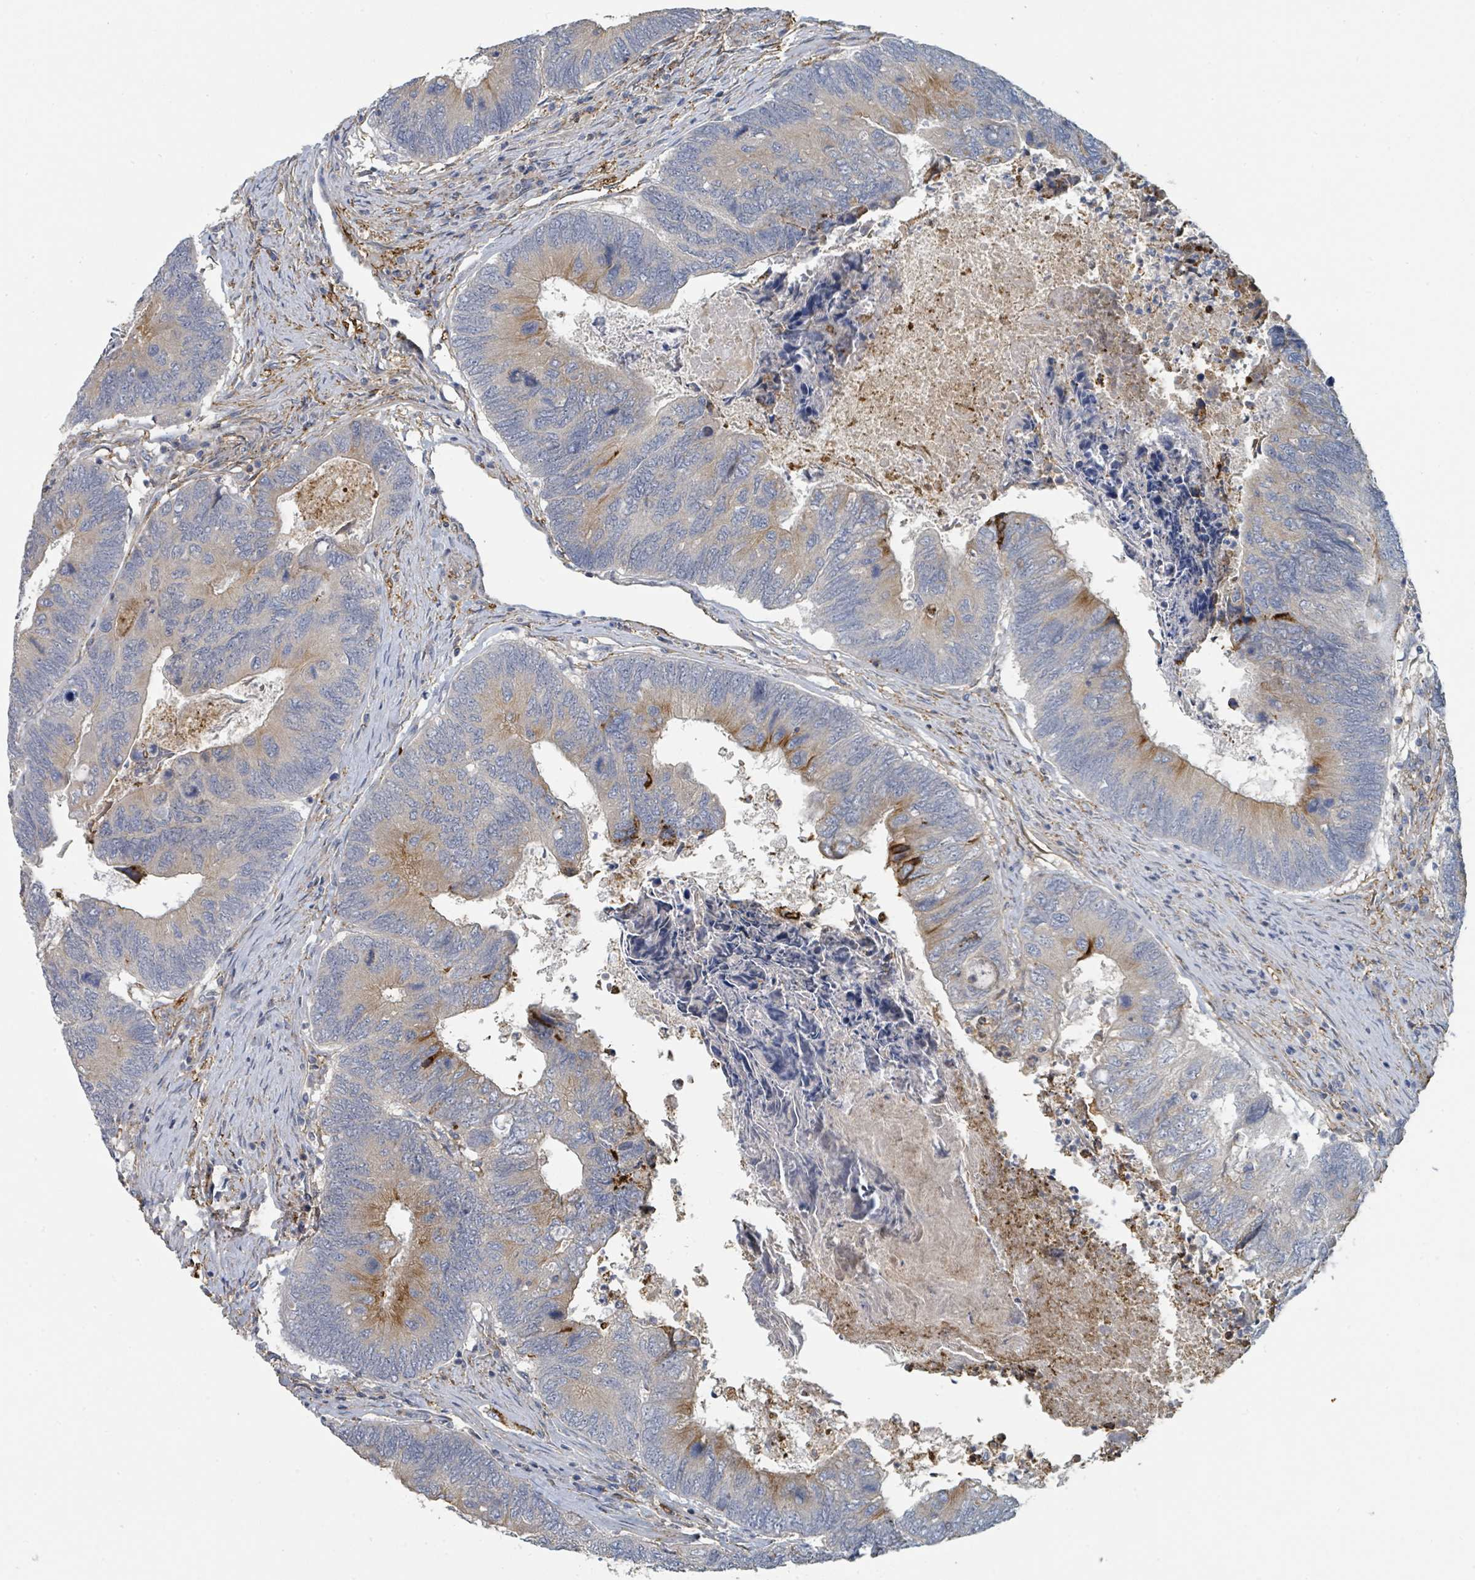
{"staining": {"intensity": "moderate", "quantity": "<25%", "location": "cytoplasmic/membranous"}, "tissue": "colorectal cancer", "cell_type": "Tumor cells", "image_type": "cancer", "snomed": [{"axis": "morphology", "description": "Adenocarcinoma, NOS"}, {"axis": "topography", "description": "Colon"}], "caption": "DAB (3,3'-diaminobenzidine) immunohistochemical staining of human adenocarcinoma (colorectal) exhibits moderate cytoplasmic/membranous protein staining in about <25% of tumor cells.", "gene": "LRRC42", "patient": {"sex": "female", "age": 67}}